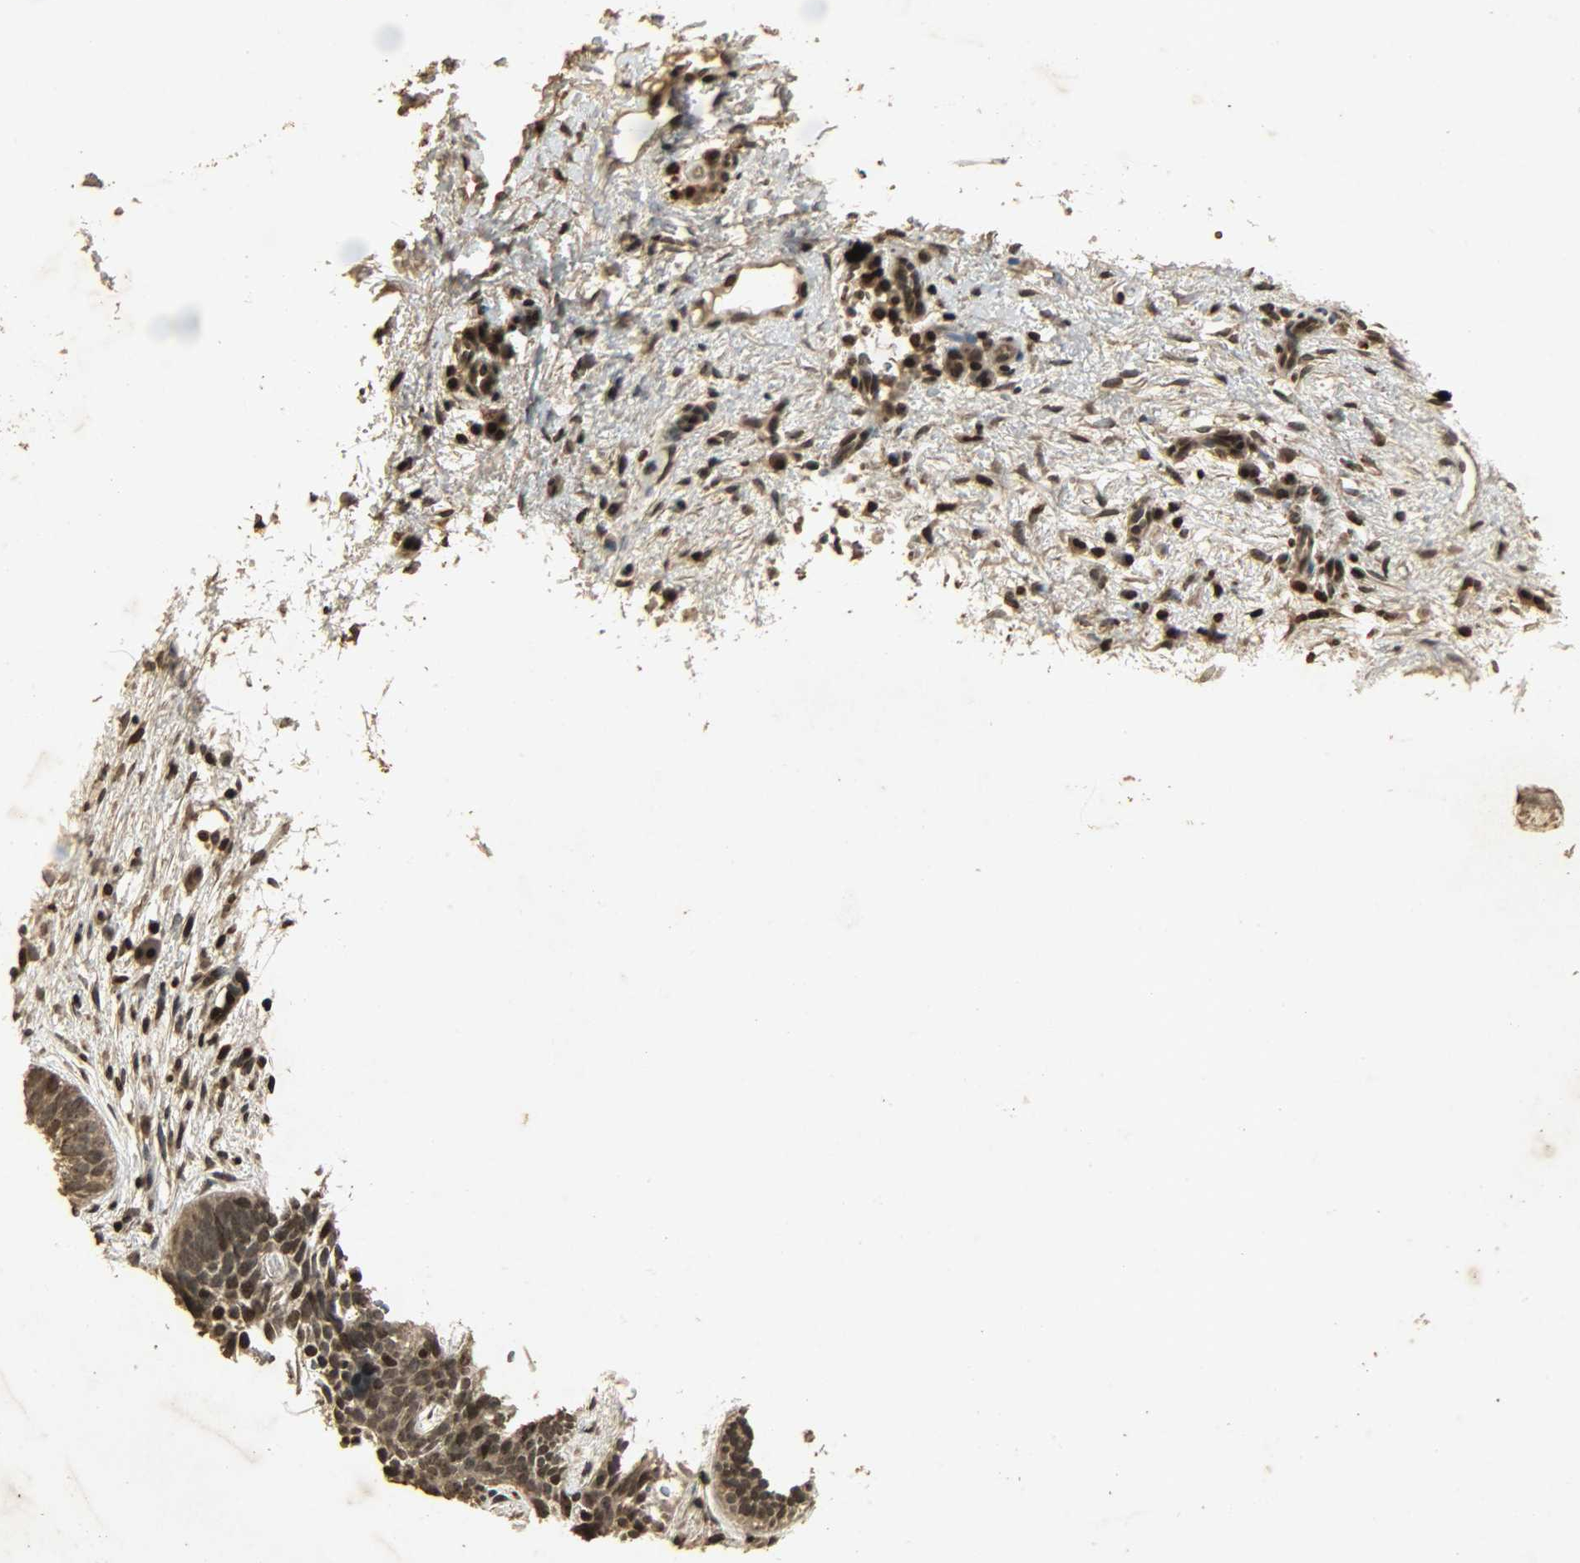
{"staining": {"intensity": "strong", "quantity": ">75%", "location": "cytoplasmic/membranous,nuclear"}, "tissue": "skin cancer", "cell_type": "Tumor cells", "image_type": "cancer", "snomed": [{"axis": "morphology", "description": "Basal cell carcinoma"}, {"axis": "topography", "description": "Skin"}], "caption": "Basal cell carcinoma (skin) stained for a protein reveals strong cytoplasmic/membranous and nuclear positivity in tumor cells.", "gene": "PPP3R1", "patient": {"sex": "female", "age": 79}}